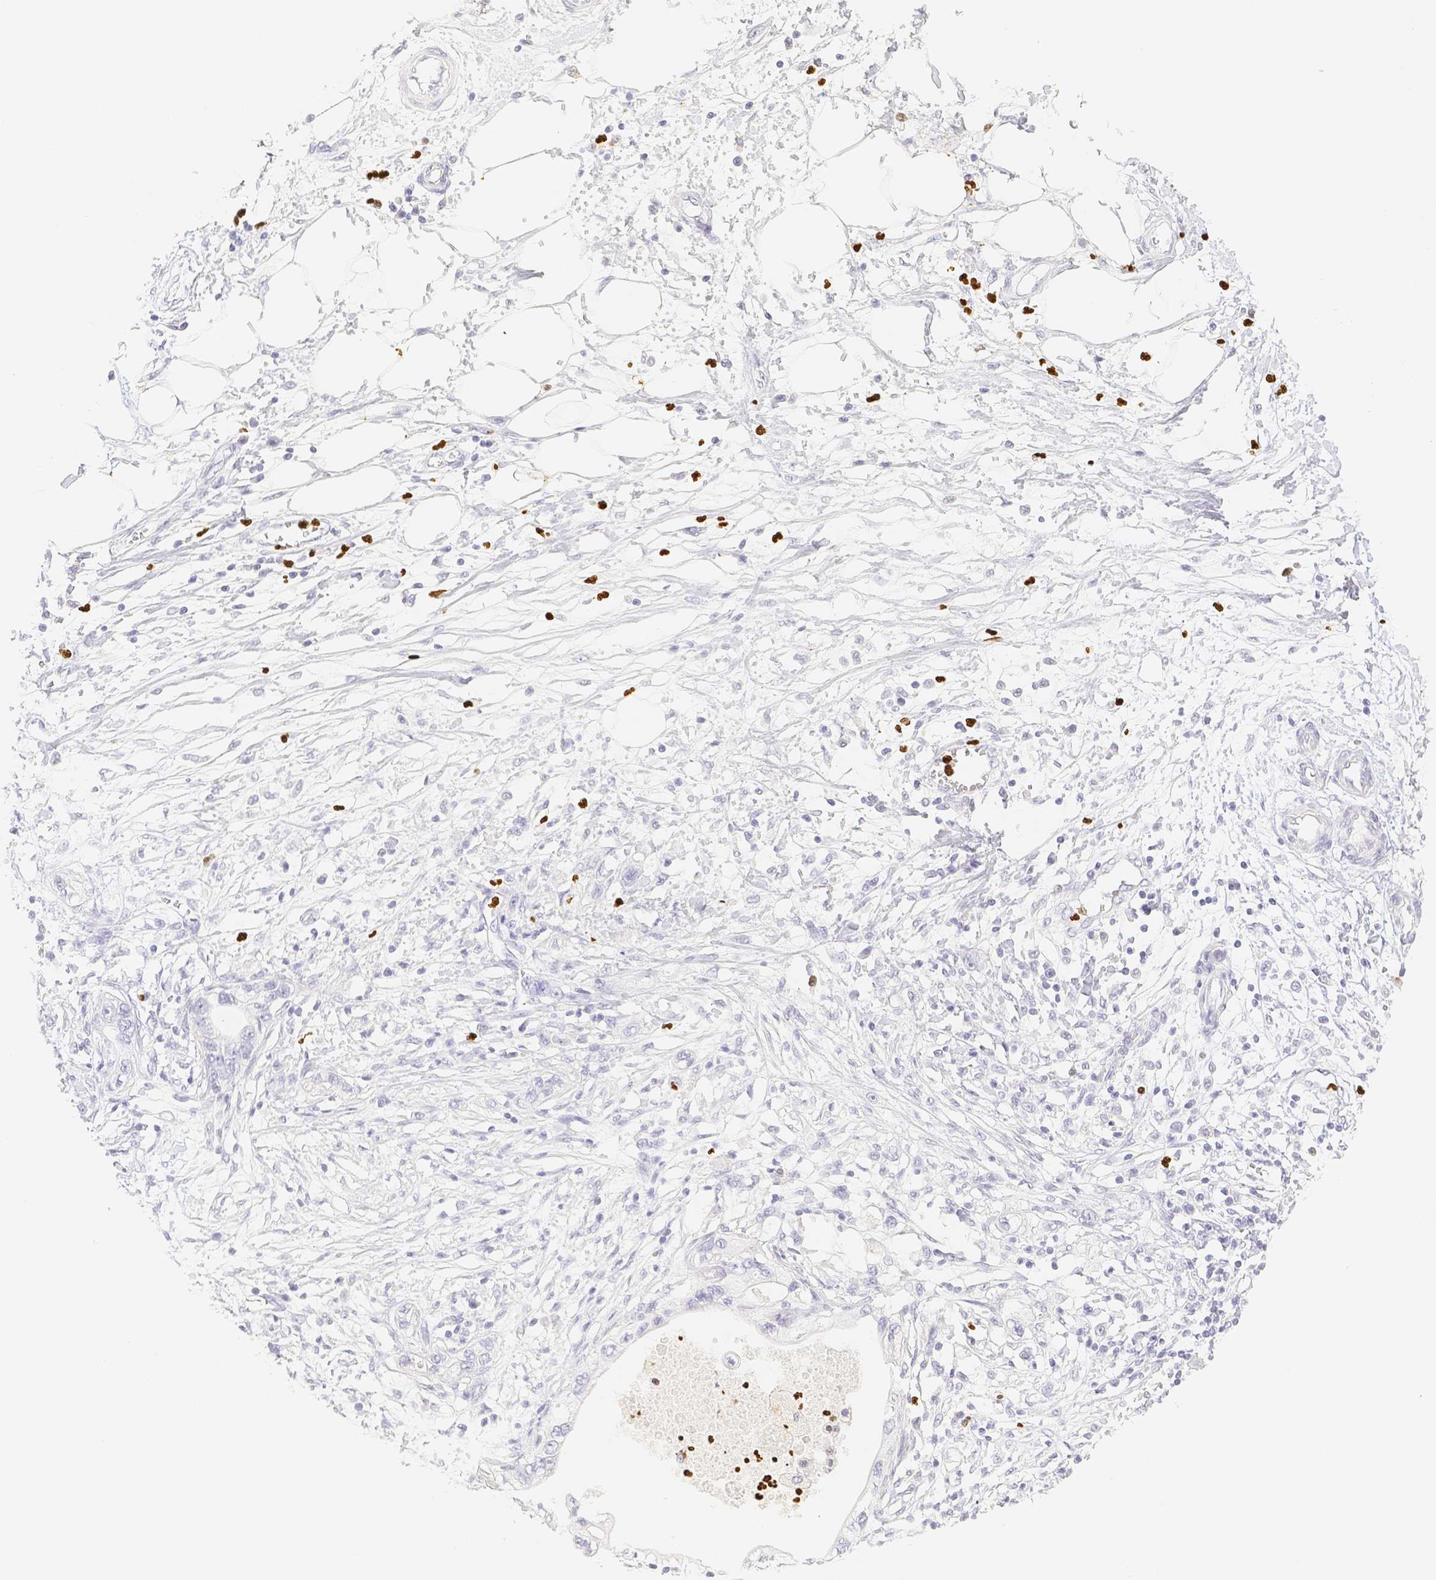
{"staining": {"intensity": "negative", "quantity": "none", "location": "none"}, "tissue": "pancreatic cancer", "cell_type": "Tumor cells", "image_type": "cancer", "snomed": [{"axis": "morphology", "description": "Adenocarcinoma, NOS"}, {"axis": "topography", "description": "Pancreas"}], "caption": "Immunohistochemistry (IHC) micrograph of human adenocarcinoma (pancreatic) stained for a protein (brown), which shows no positivity in tumor cells.", "gene": "PADI4", "patient": {"sex": "male", "age": 56}}